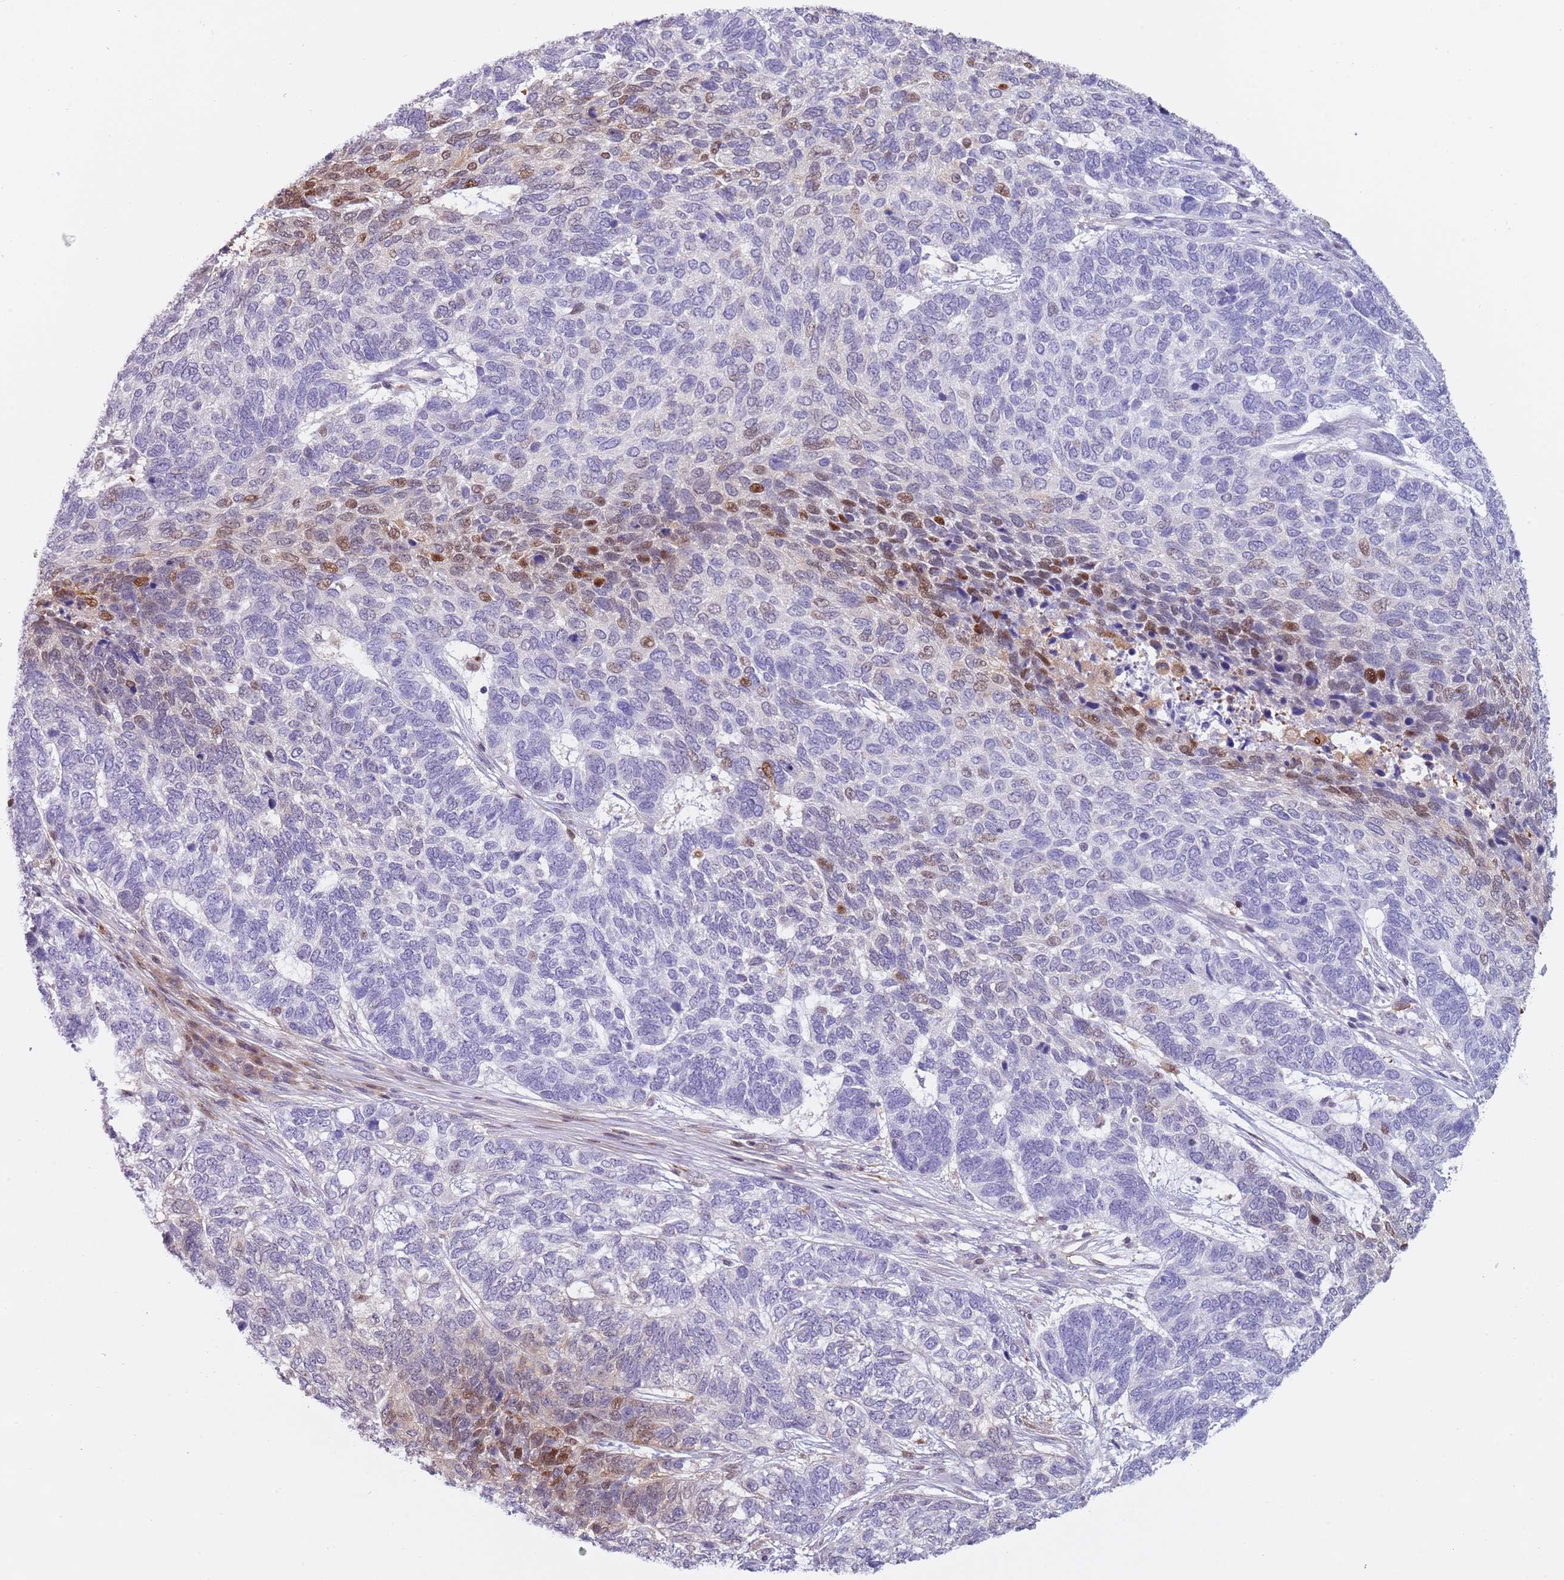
{"staining": {"intensity": "moderate", "quantity": "<25%", "location": "nuclear"}, "tissue": "skin cancer", "cell_type": "Tumor cells", "image_type": "cancer", "snomed": [{"axis": "morphology", "description": "Basal cell carcinoma"}, {"axis": "topography", "description": "Skin"}], "caption": "IHC staining of skin cancer (basal cell carcinoma), which shows low levels of moderate nuclear expression in approximately <25% of tumor cells indicating moderate nuclear protein expression. The staining was performed using DAB (brown) for protein detection and nuclei were counterstained in hematoxylin (blue).", "gene": "NBPF6", "patient": {"sex": "female", "age": 65}}